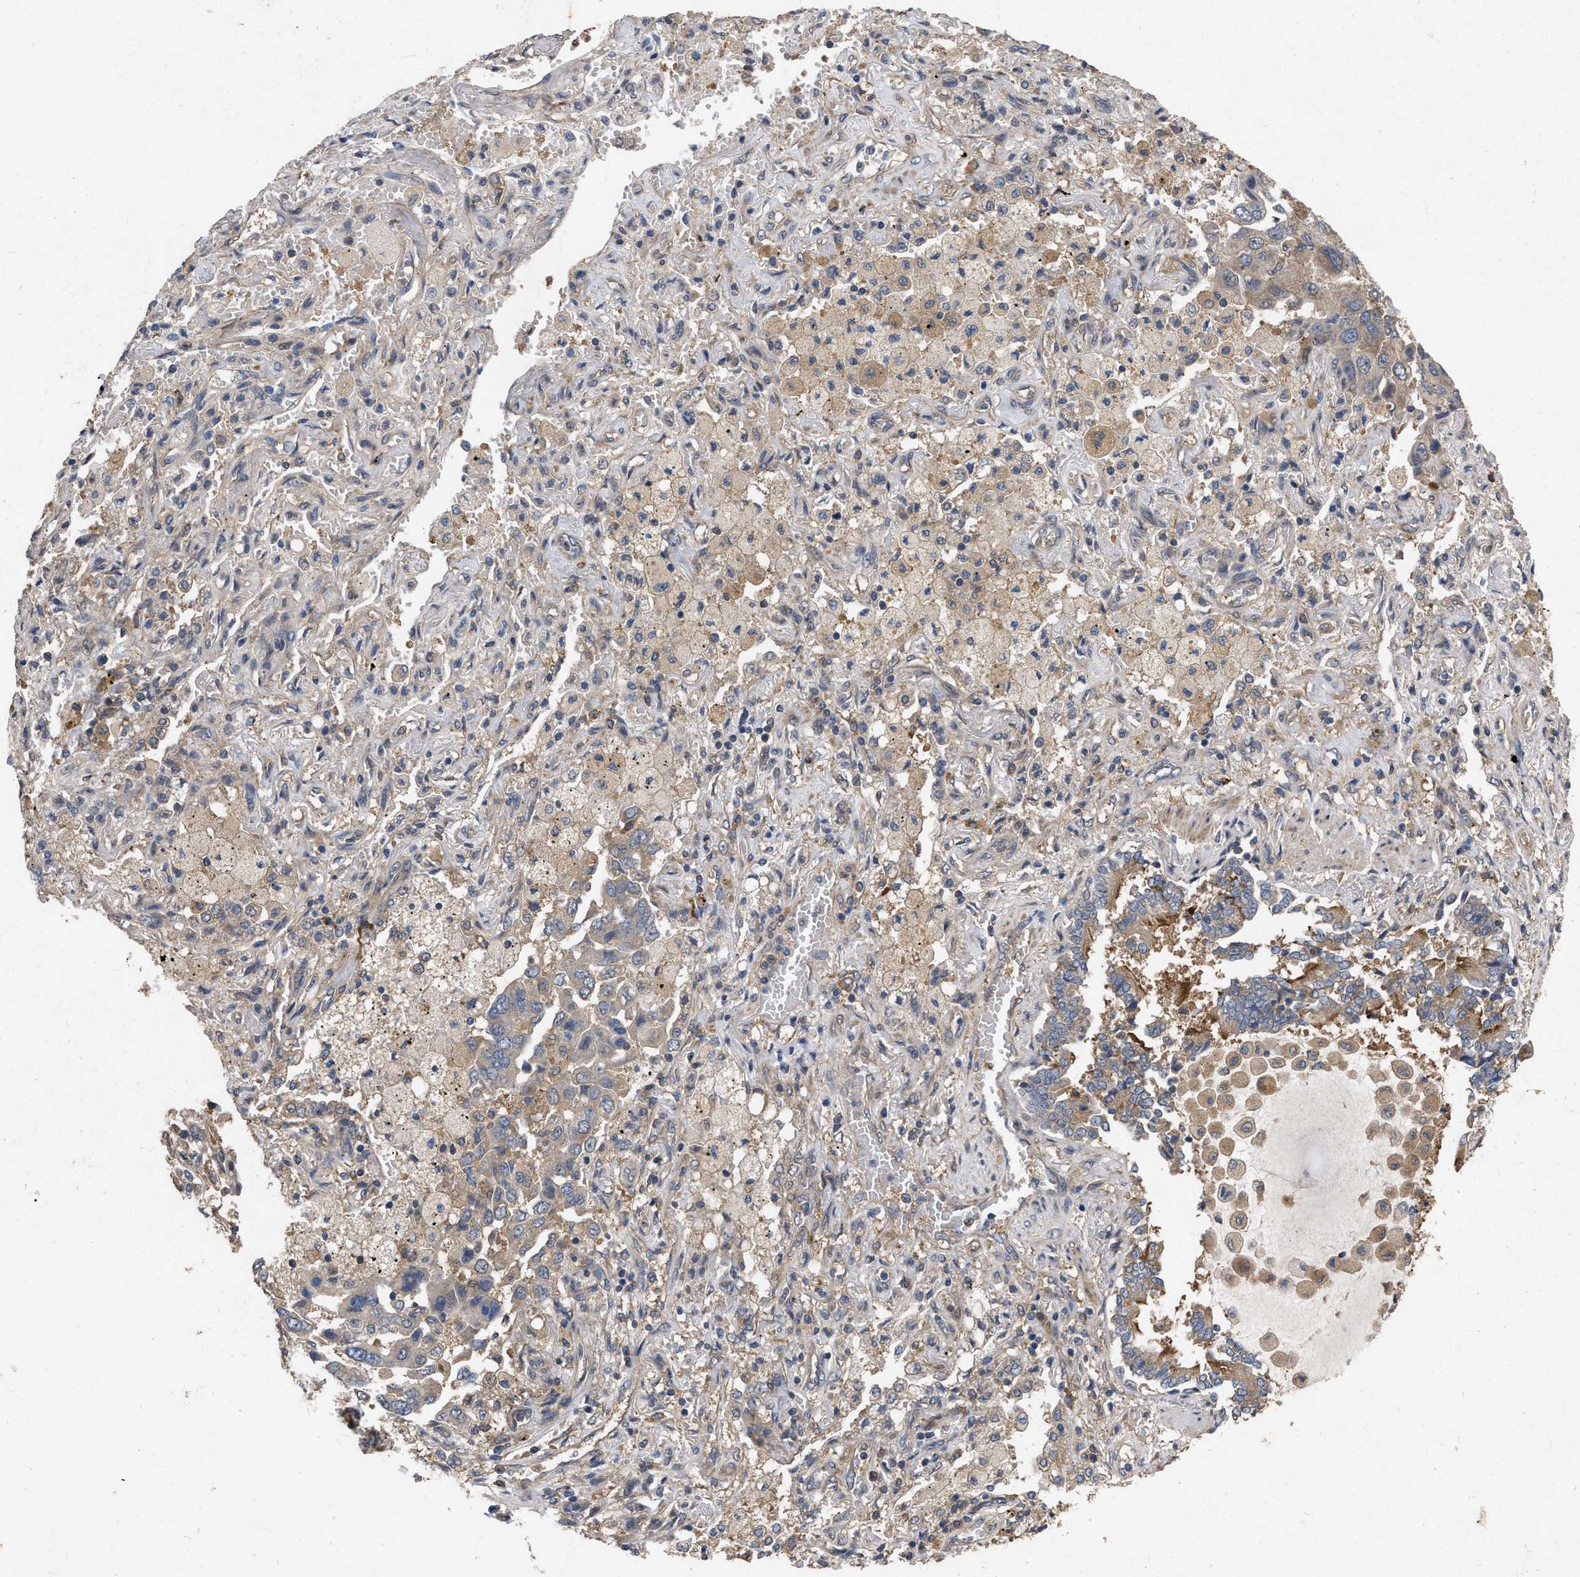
{"staining": {"intensity": "moderate", "quantity": "<25%", "location": "cytoplasmic/membranous"}, "tissue": "lung cancer", "cell_type": "Tumor cells", "image_type": "cancer", "snomed": [{"axis": "morphology", "description": "Adenocarcinoma, NOS"}, {"axis": "topography", "description": "Lung"}], "caption": "Protein expression by immunohistochemistry demonstrates moderate cytoplasmic/membranous expression in about <25% of tumor cells in lung adenocarcinoma.", "gene": "CDKN2C", "patient": {"sex": "female", "age": 65}}